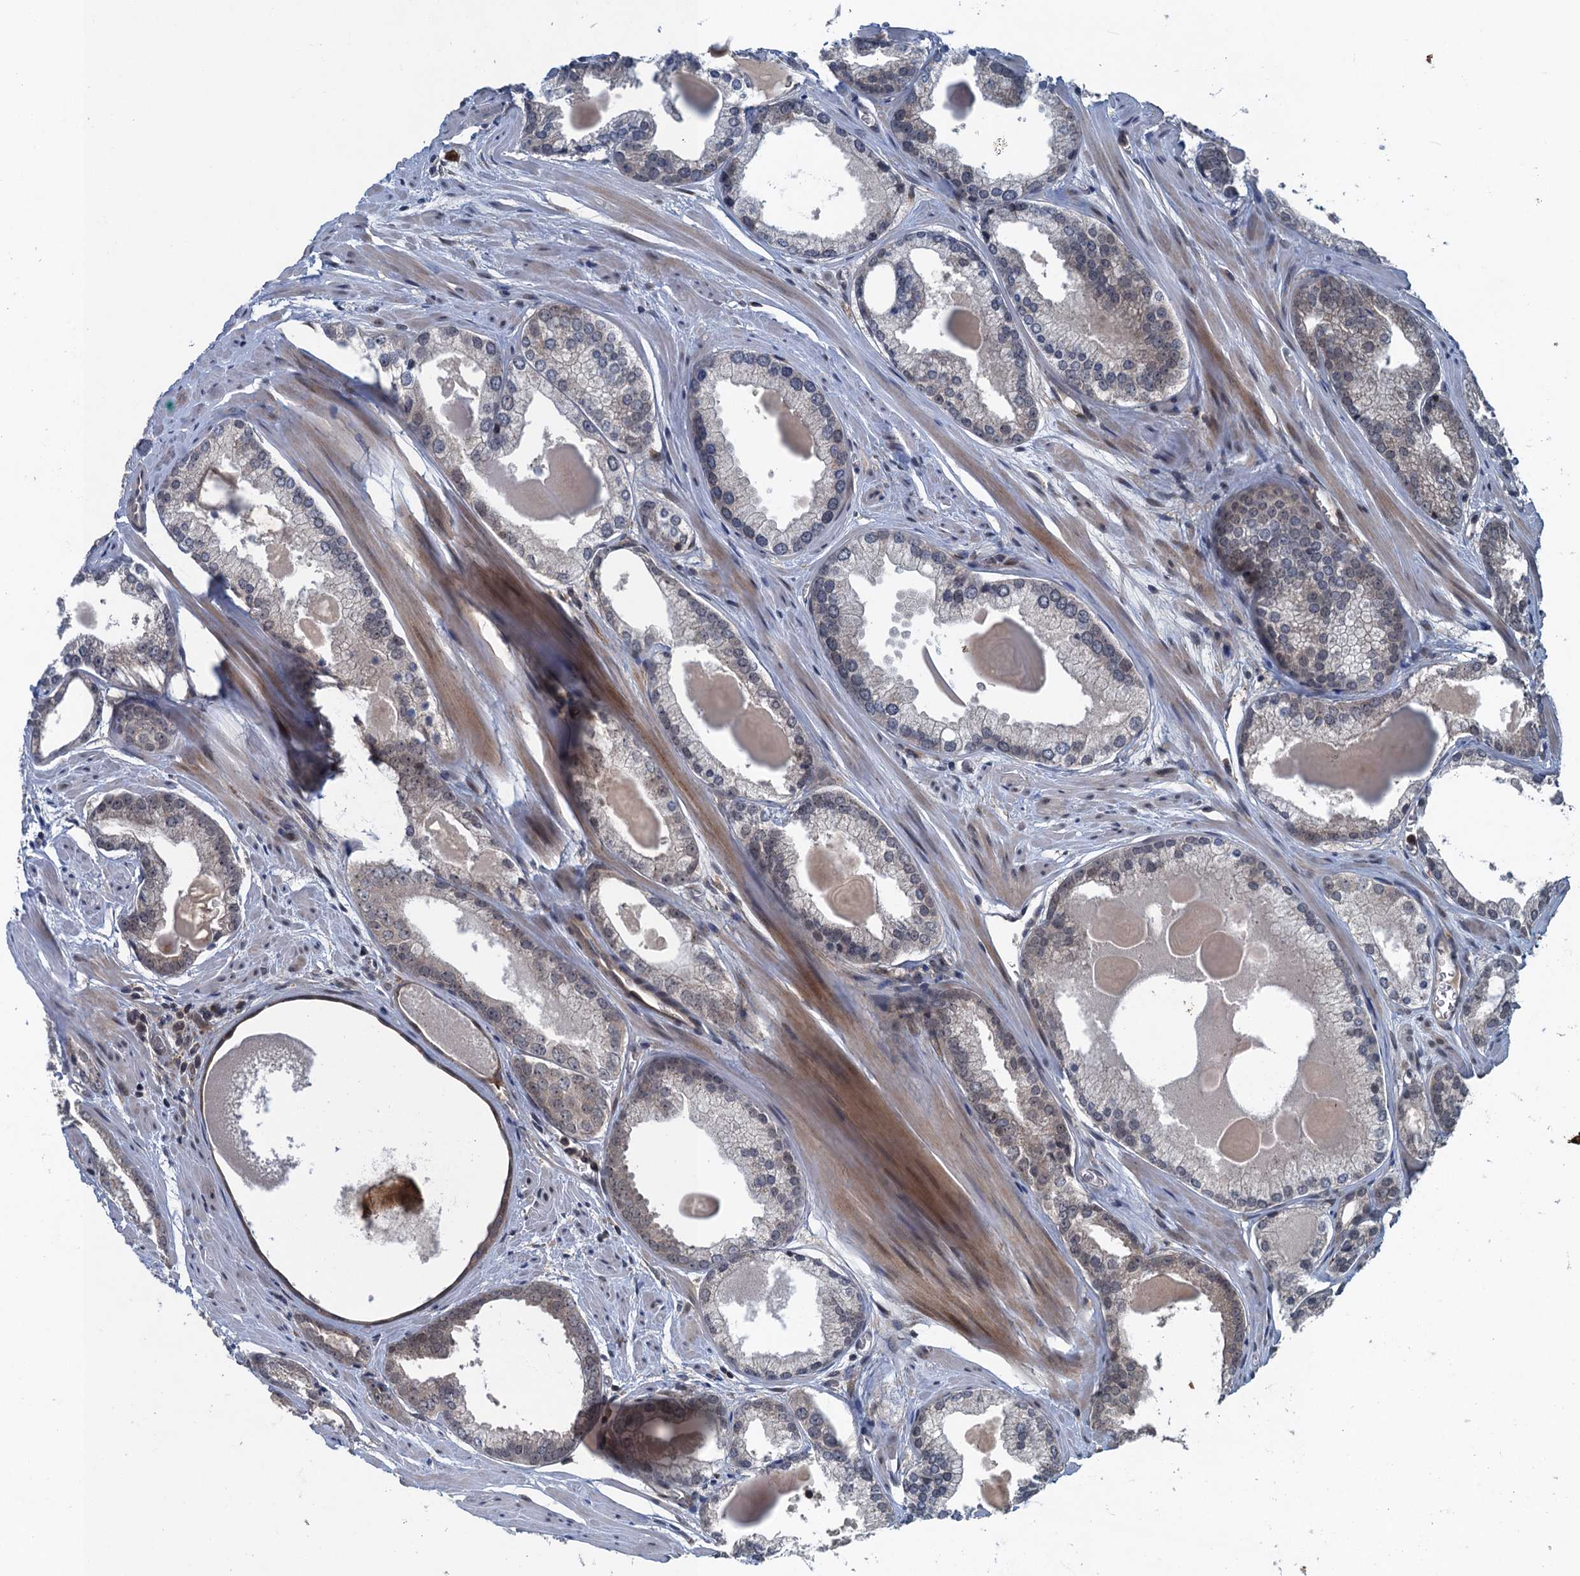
{"staining": {"intensity": "negative", "quantity": "none", "location": "none"}, "tissue": "prostate cancer", "cell_type": "Tumor cells", "image_type": "cancer", "snomed": [{"axis": "morphology", "description": "Adenocarcinoma, Low grade"}, {"axis": "topography", "description": "Prostate"}], "caption": "This is an immunohistochemistry micrograph of prostate cancer (adenocarcinoma (low-grade)). There is no expression in tumor cells.", "gene": "RNF165", "patient": {"sex": "male", "age": 54}}